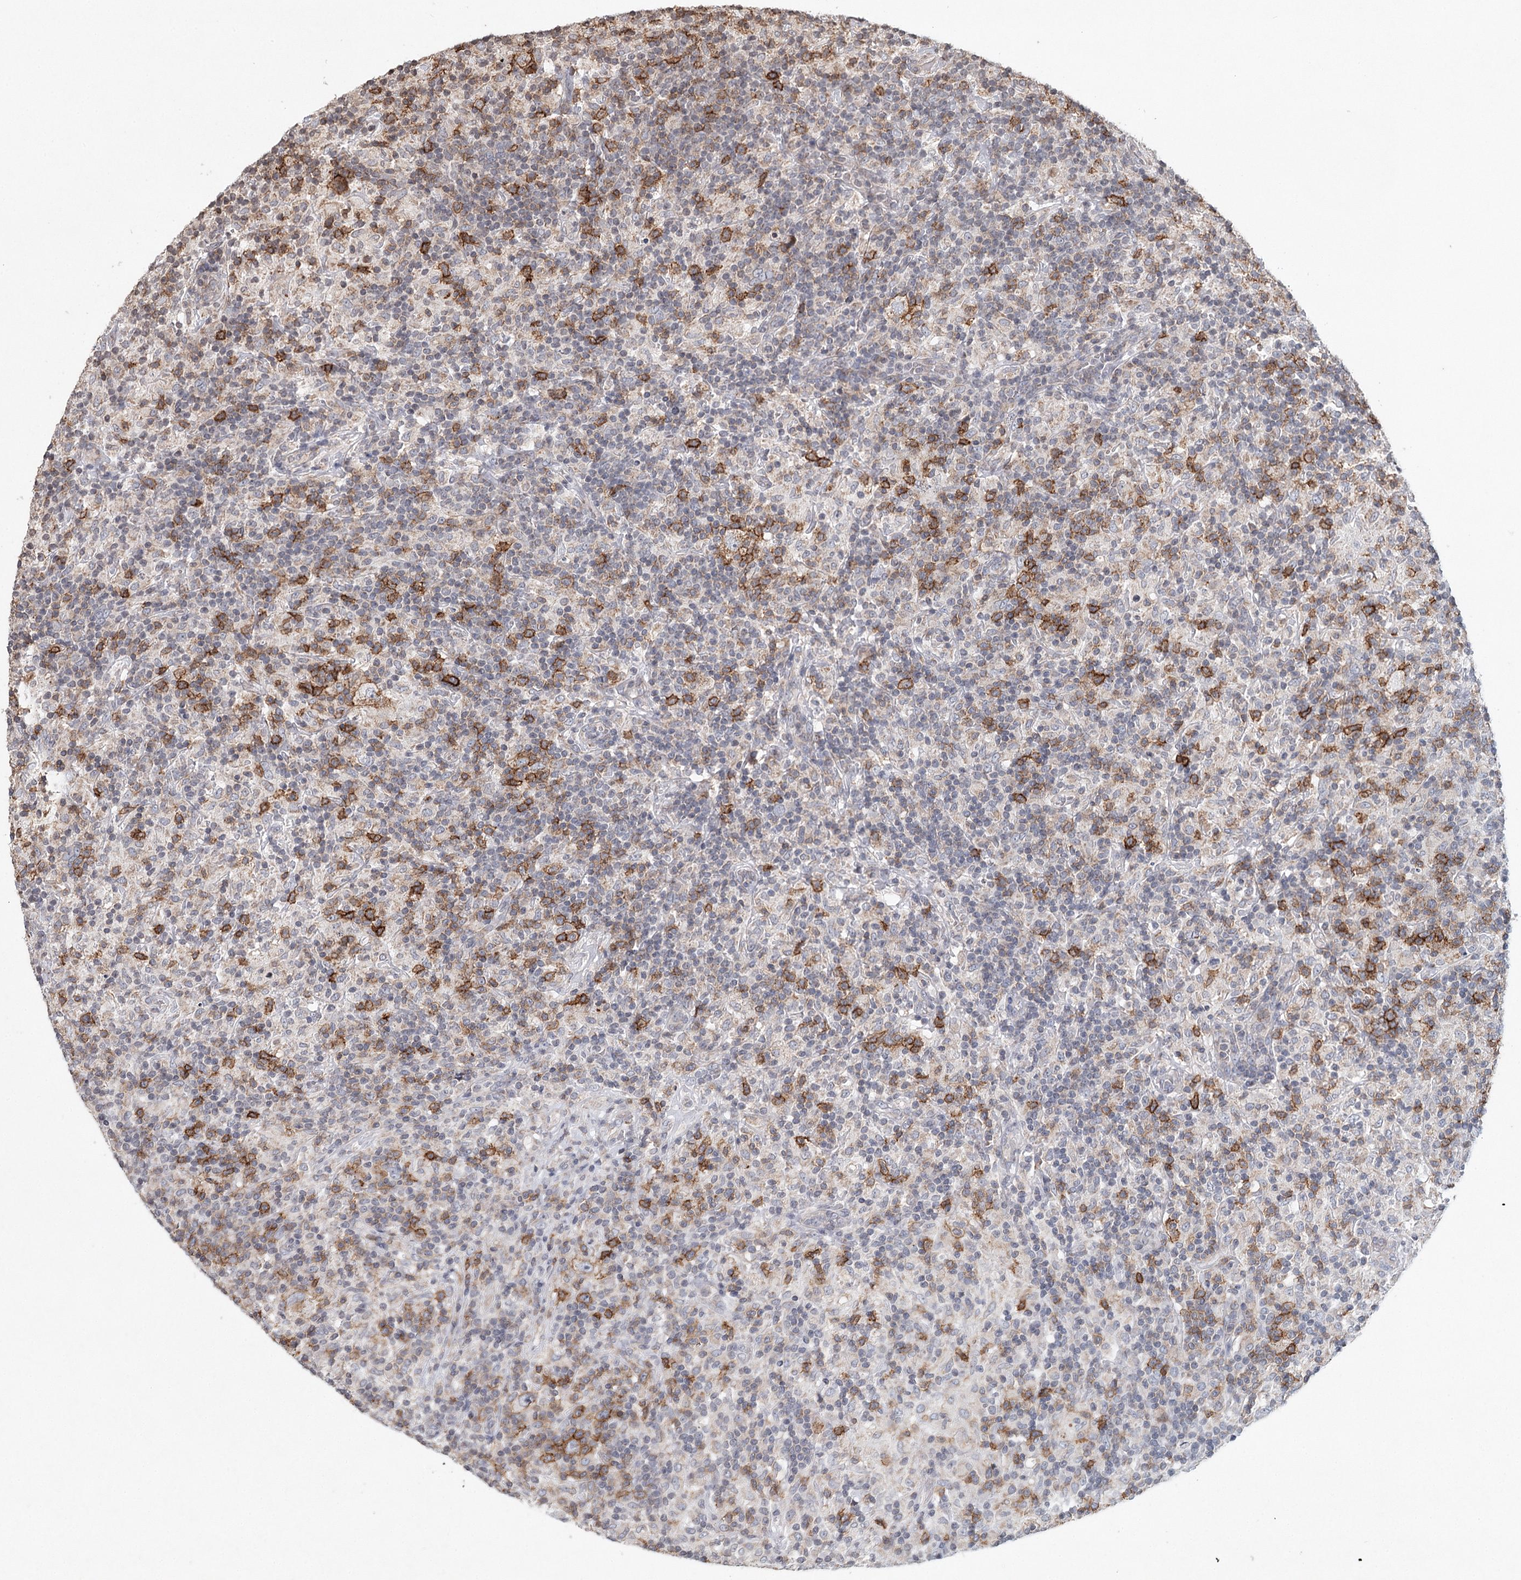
{"staining": {"intensity": "moderate", "quantity": "<25%", "location": "cytoplasmic/membranous"}, "tissue": "lymphoma", "cell_type": "Tumor cells", "image_type": "cancer", "snomed": [{"axis": "morphology", "description": "Hodgkin's disease, NOS"}, {"axis": "topography", "description": "Lymph node"}], "caption": "Hodgkin's disease stained for a protein shows moderate cytoplasmic/membranous positivity in tumor cells. The protein is shown in brown color, while the nuclei are stained blue.", "gene": "ICOS", "patient": {"sex": "male", "age": 70}}